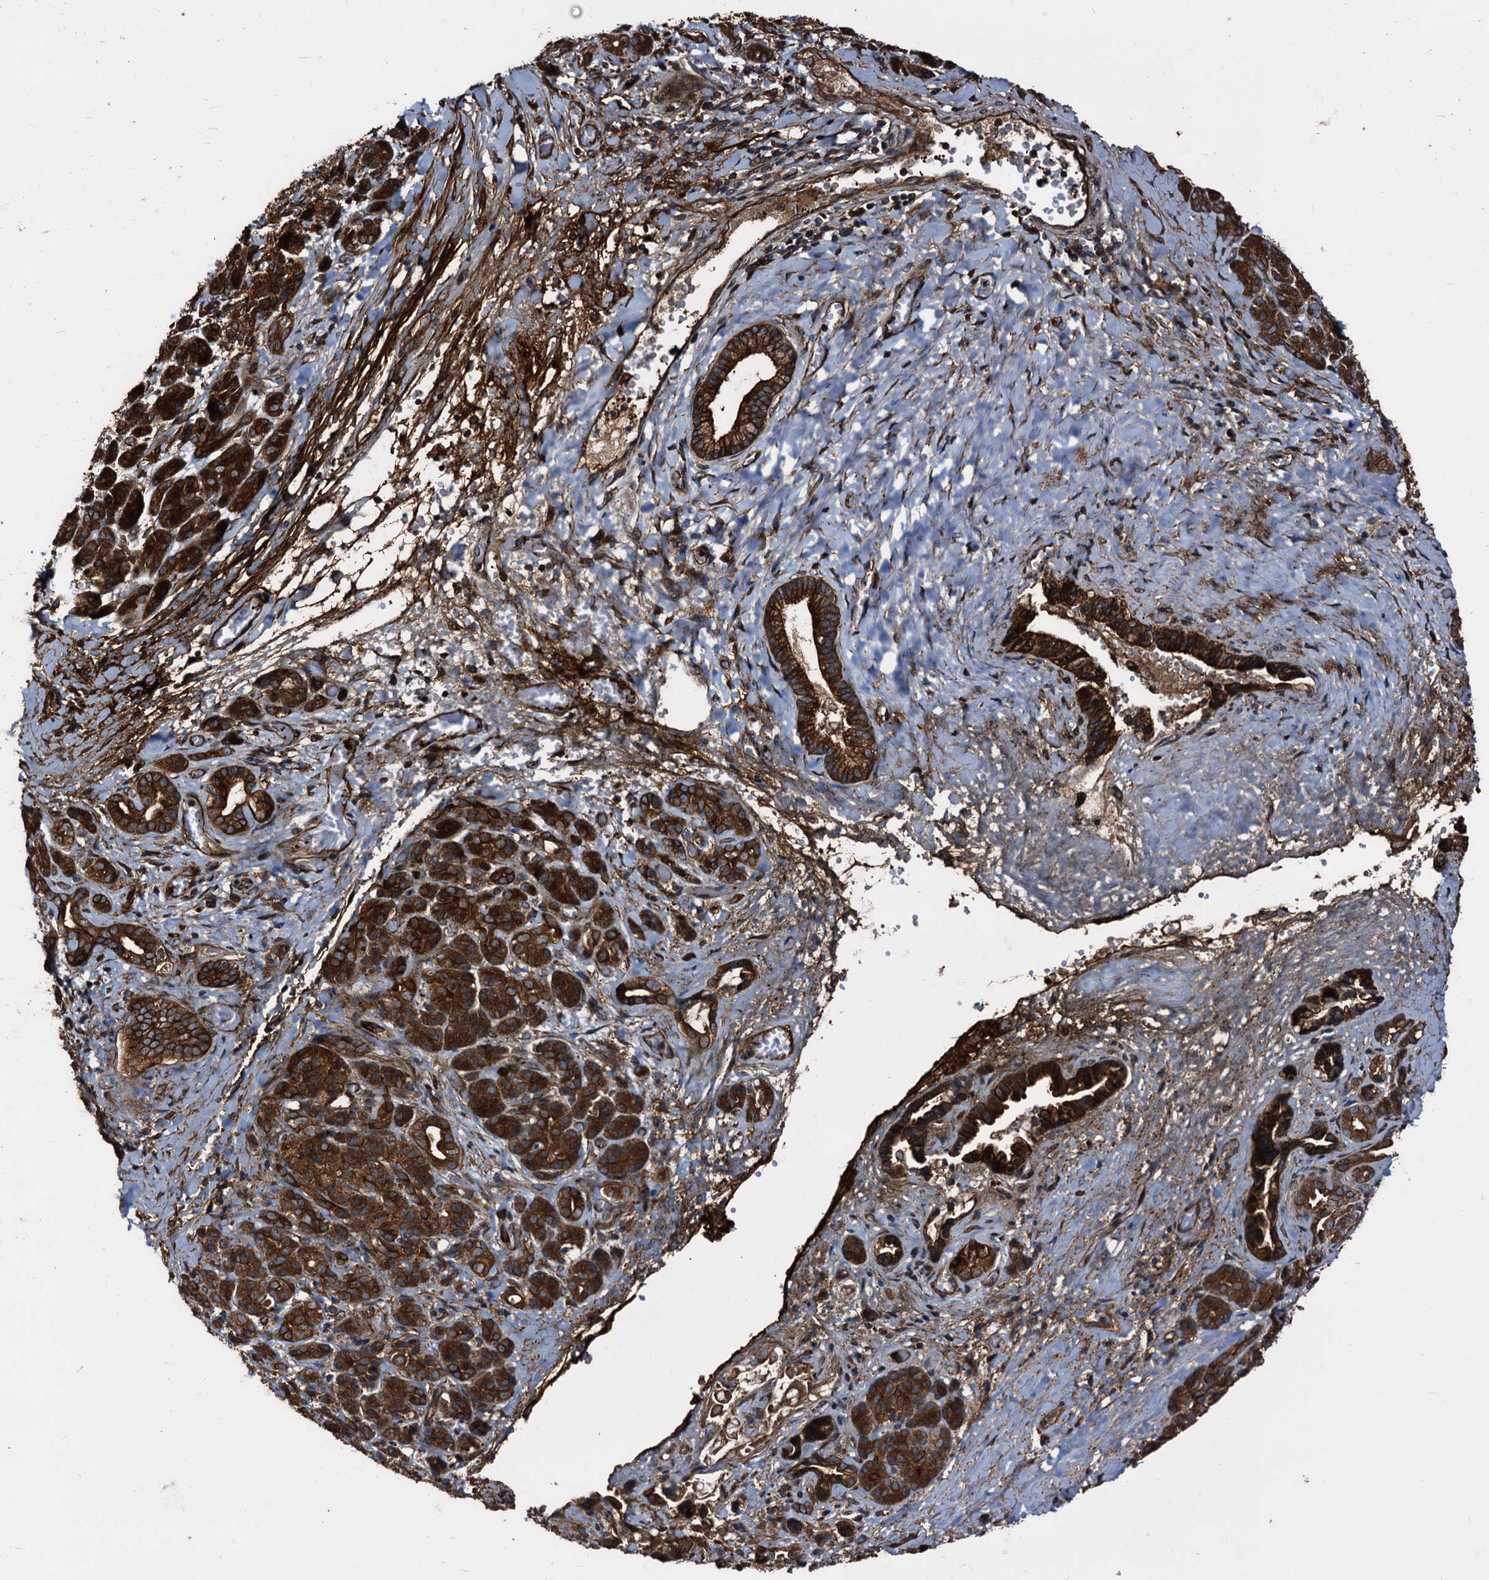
{"staining": {"intensity": "strong", "quantity": ">75%", "location": "cytoplasmic/membranous"}, "tissue": "pancreatic cancer", "cell_type": "Tumor cells", "image_type": "cancer", "snomed": [{"axis": "morphology", "description": "Adenocarcinoma, NOS"}, {"axis": "topography", "description": "Pancreas"}], "caption": "A high amount of strong cytoplasmic/membranous positivity is seen in about >75% of tumor cells in pancreatic cancer tissue.", "gene": "PEX5", "patient": {"sex": "male", "age": 59}}